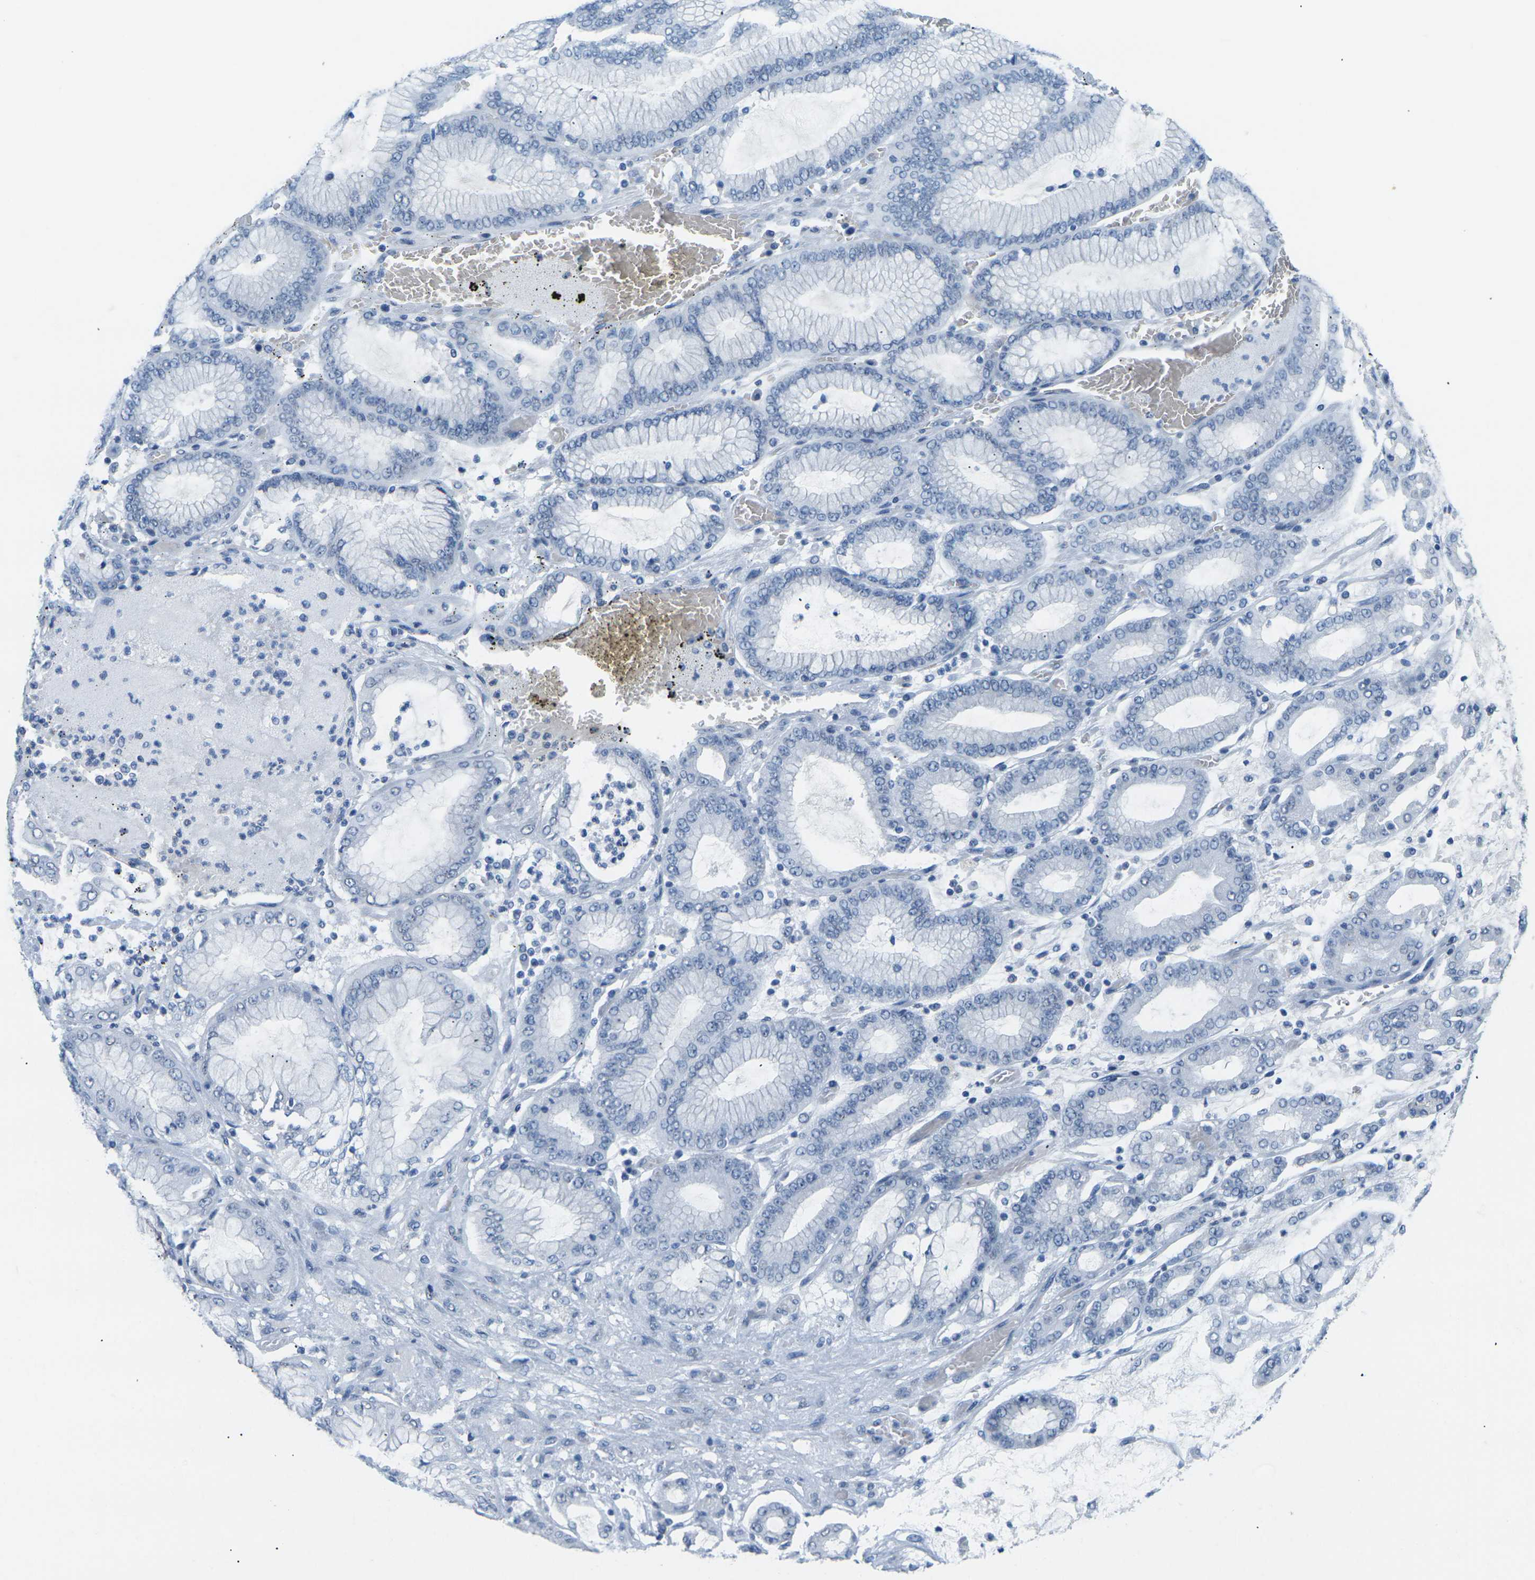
{"staining": {"intensity": "negative", "quantity": "none", "location": "none"}, "tissue": "stomach cancer", "cell_type": "Tumor cells", "image_type": "cancer", "snomed": [{"axis": "morphology", "description": "Normal tissue, NOS"}, {"axis": "morphology", "description": "Adenocarcinoma, NOS"}, {"axis": "topography", "description": "Stomach, upper"}, {"axis": "topography", "description": "Stomach"}], "caption": "Tumor cells show no significant expression in stomach cancer (adenocarcinoma).", "gene": "CTAG1A", "patient": {"sex": "male", "age": 76}}